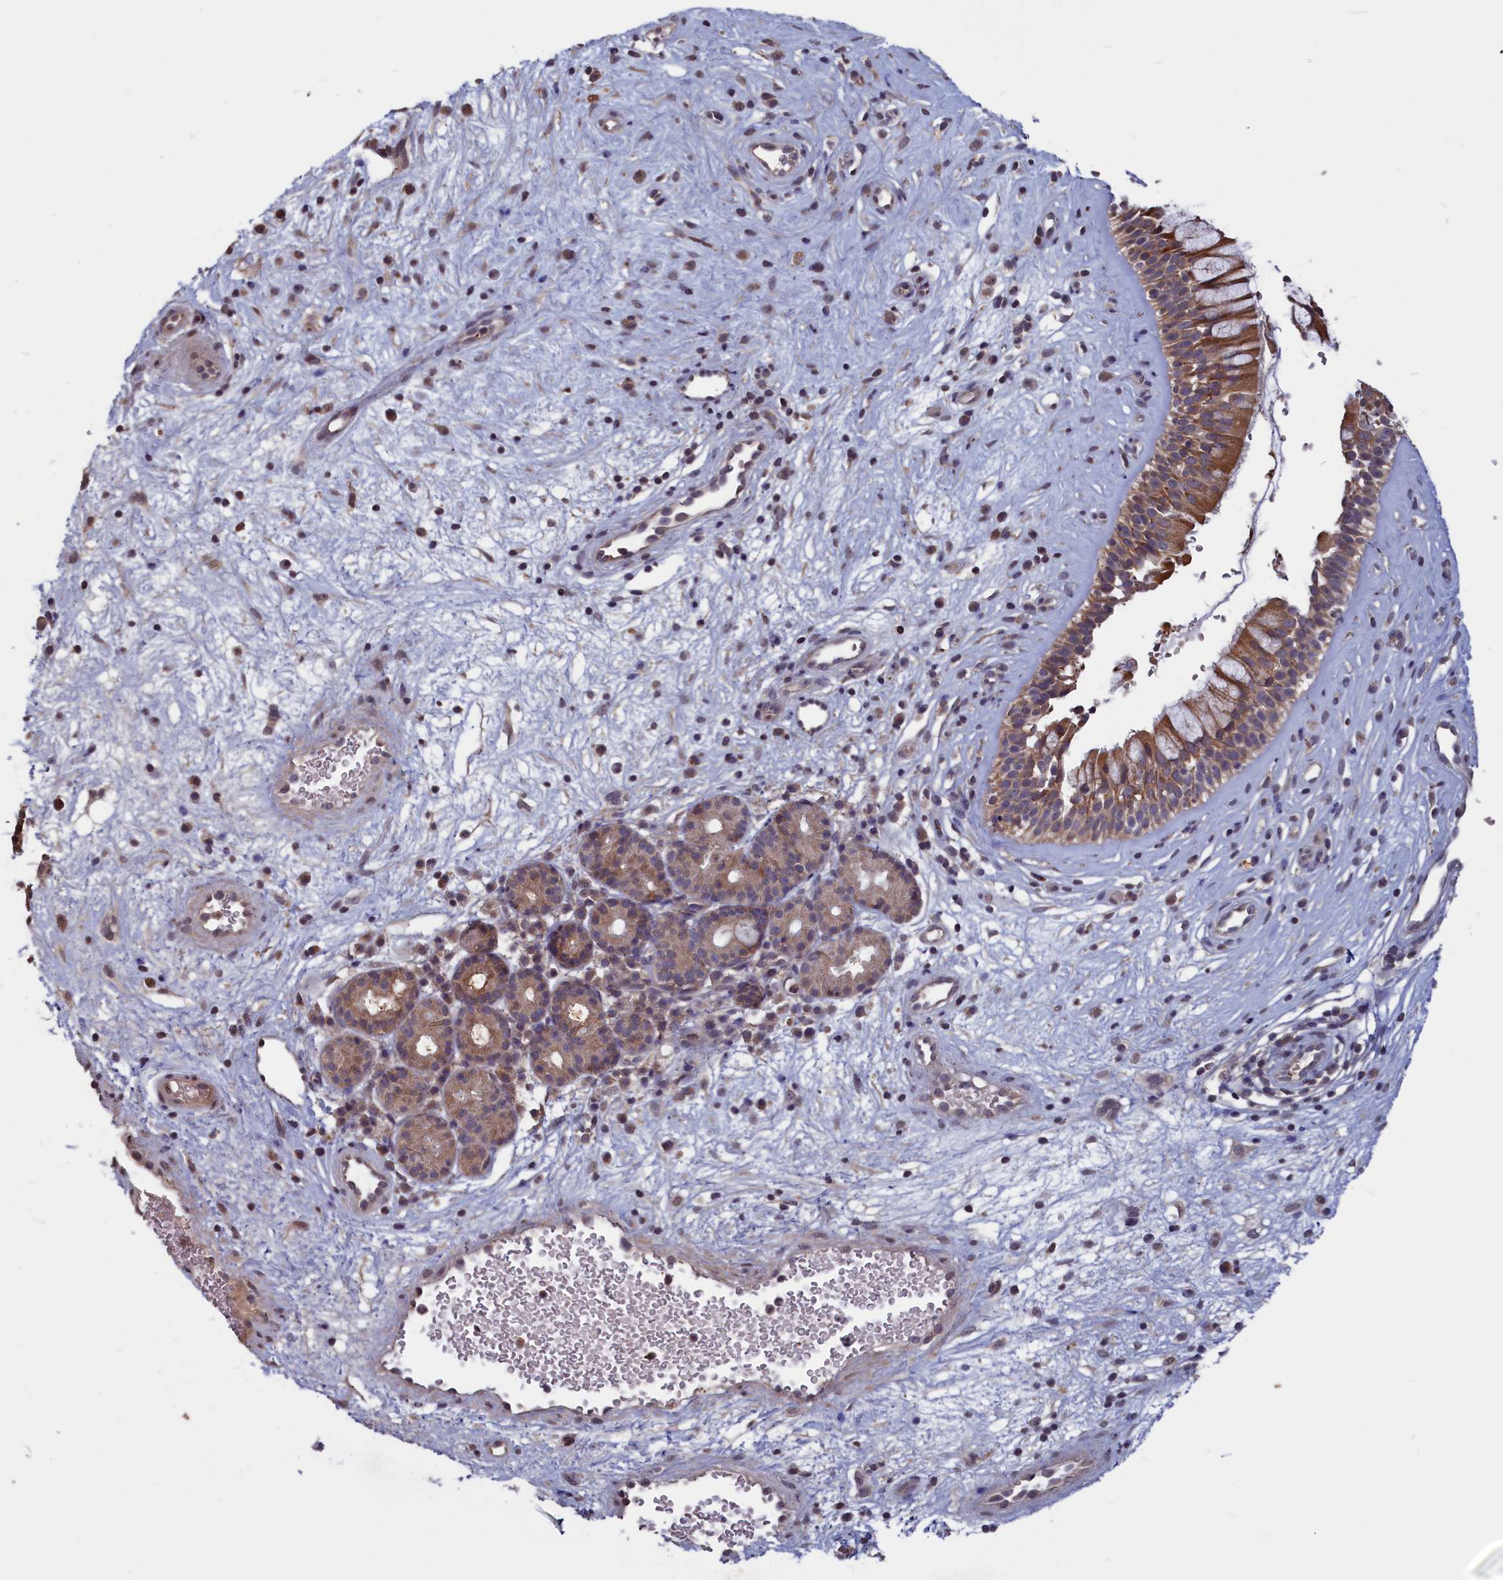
{"staining": {"intensity": "moderate", "quantity": ">75%", "location": "cytoplasmic/membranous"}, "tissue": "nasopharynx", "cell_type": "Respiratory epithelial cells", "image_type": "normal", "snomed": [{"axis": "morphology", "description": "Normal tissue, NOS"}, {"axis": "topography", "description": "Nasopharynx"}], "caption": "Protein analysis of benign nasopharynx shows moderate cytoplasmic/membranous expression in about >75% of respiratory epithelial cells. (Stains: DAB in brown, nuclei in blue, Microscopy: brightfield microscopy at high magnification).", "gene": "CACTIN", "patient": {"sex": "male", "age": 32}}